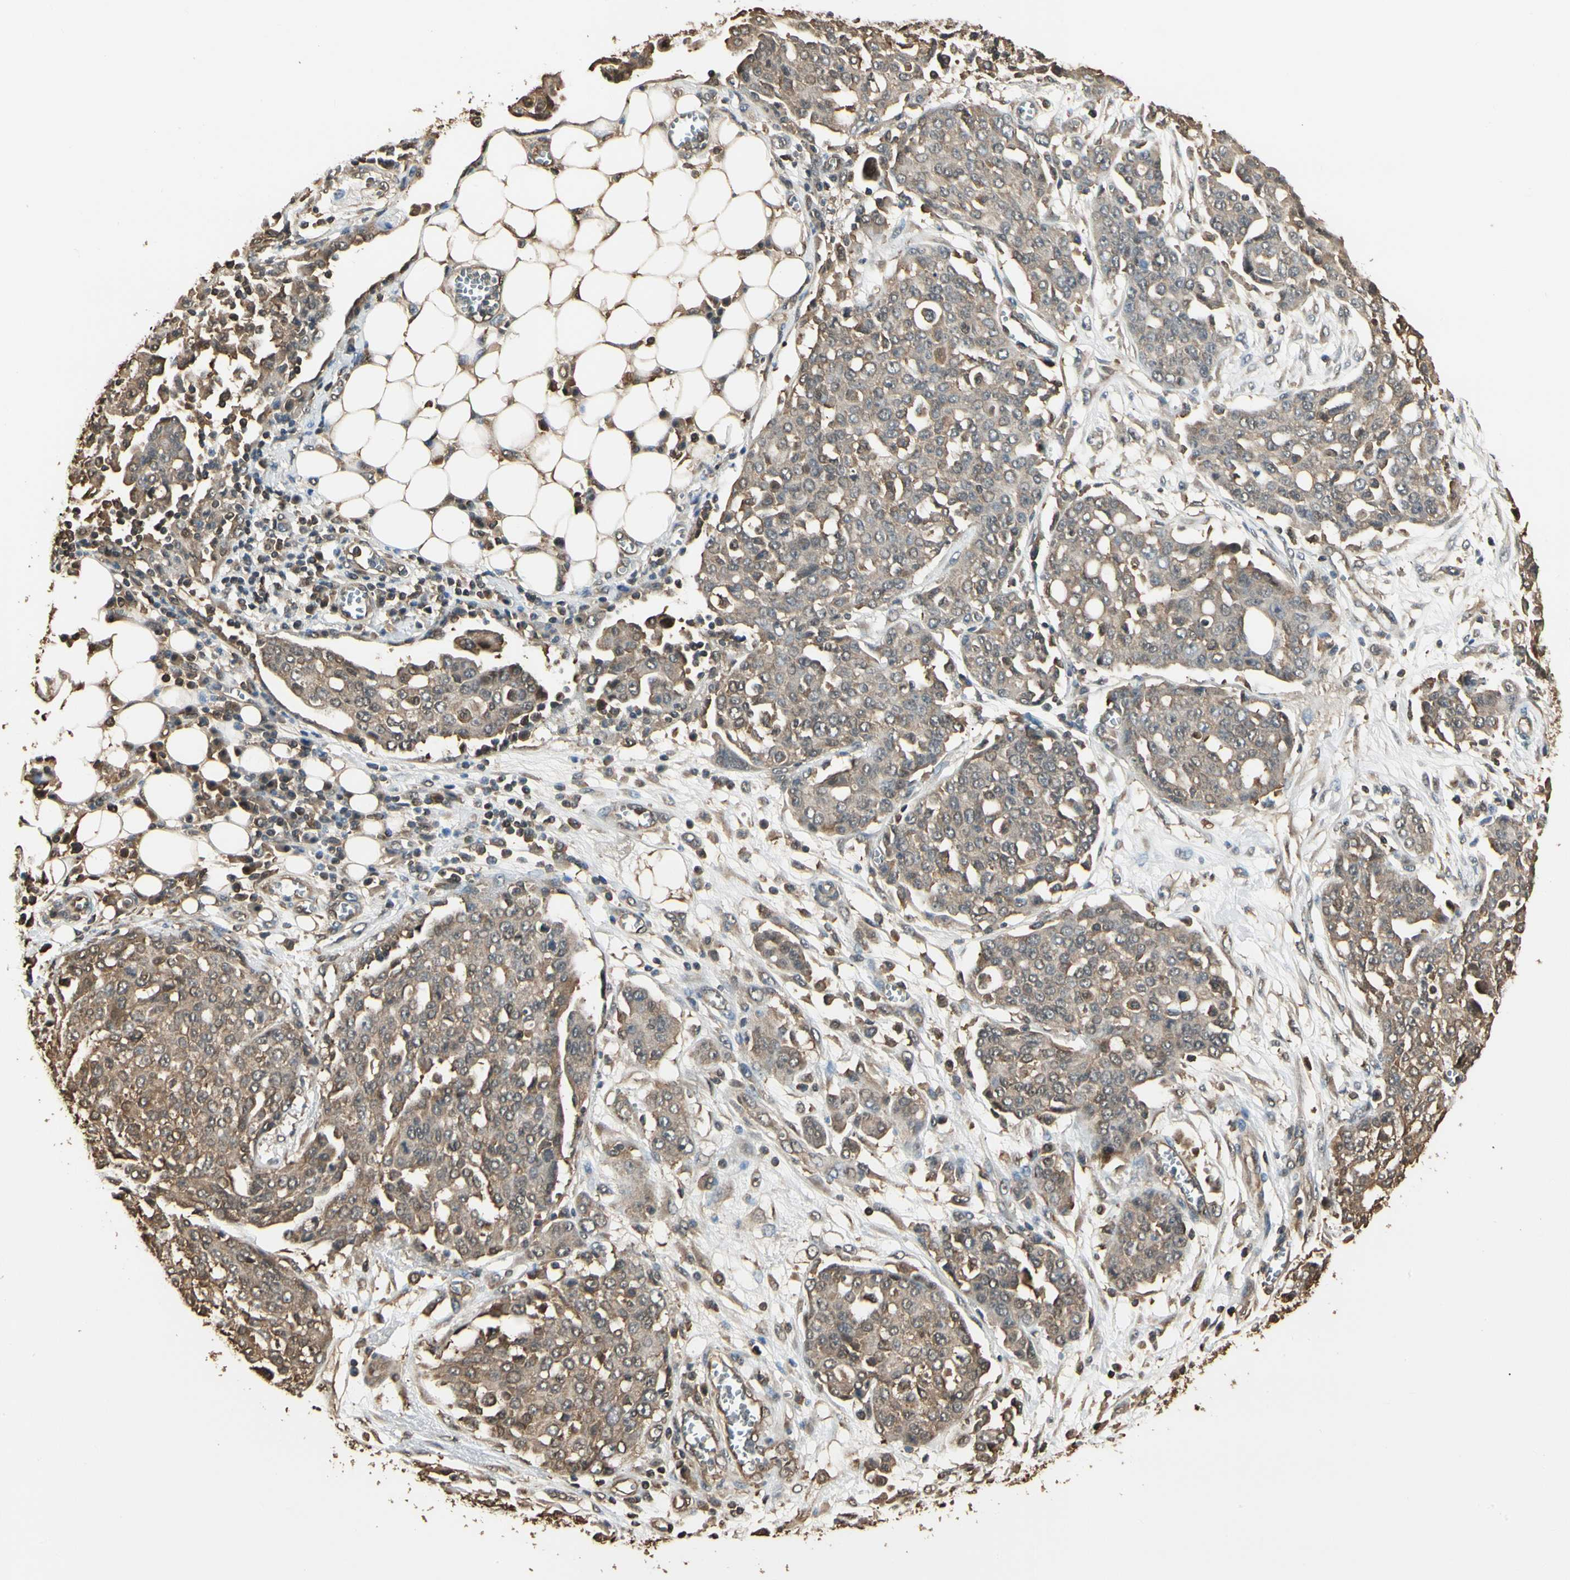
{"staining": {"intensity": "moderate", "quantity": ">75%", "location": "cytoplasmic/membranous"}, "tissue": "ovarian cancer", "cell_type": "Tumor cells", "image_type": "cancer", "snomed": [{"axis": "morphology", "description": "Cystadenocarcinoma, serous, NOS"}, {"axis": "topography", "description": "Soft tissue"}, {"axis": "topography", "description": "Ovary"}], "caption": "Tumor cells show medium levels of moderate cytoplasmic/membranous positivity in approximately >75% of cells in serous cystadenocarcinoma (ovarian).", "gene": "YWHAE", "patient": {"sex": "female", "age": 57}}